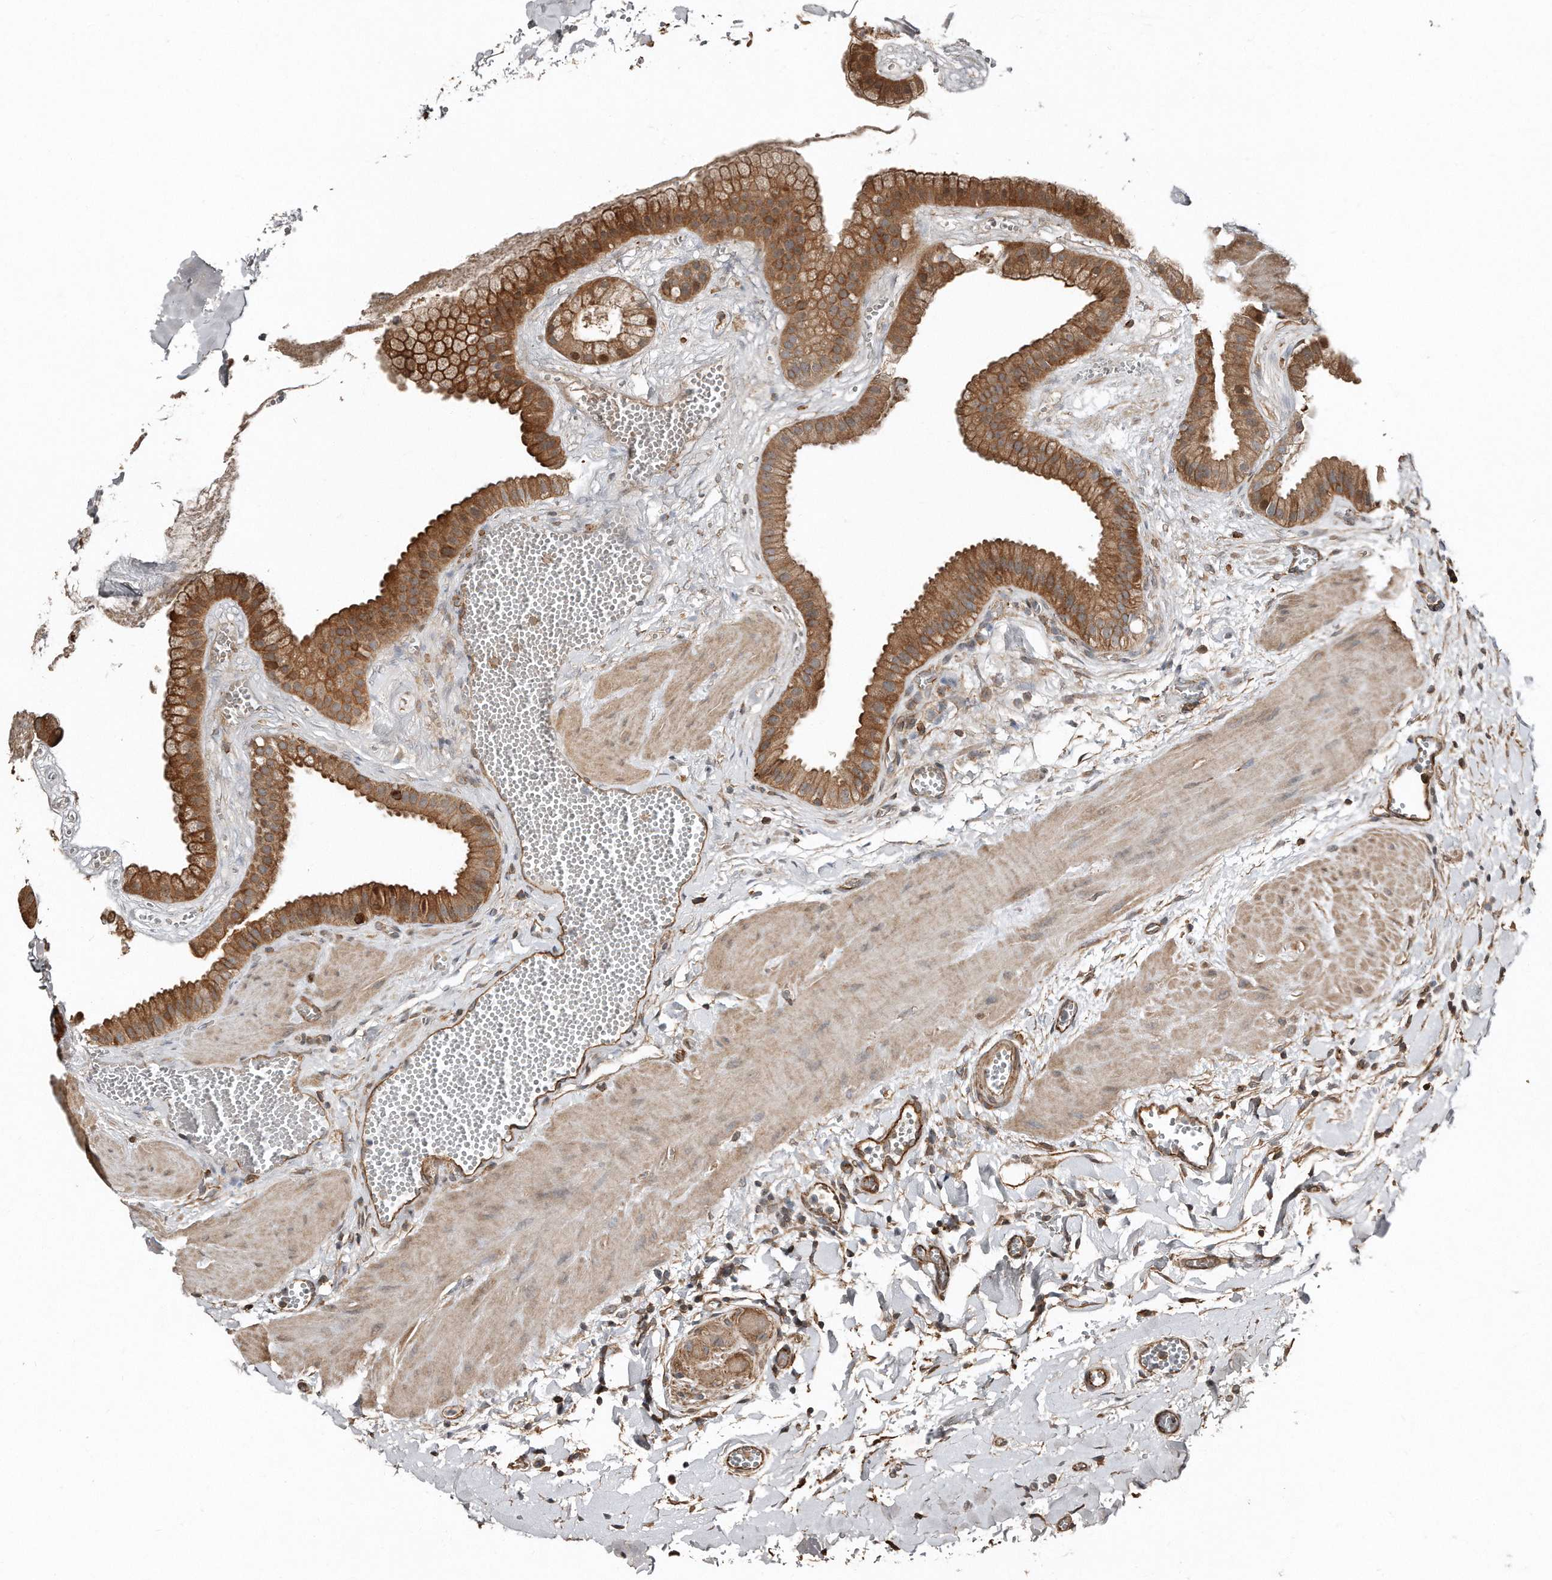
{"staining": {"intensity": "strong", "quantity": ">75%", "location": "cytoplasmic/membranous"}, "tissue": "gallbladder", "cell_type": "Glandular cells", "image_type": "normal", "snomed": [{"axis": "morphology", "description": "Normal tissue, NOS"}, {"axis": "topography", "description": "Gallbladder"}], "caption": "A brown stain labels strong cytoplasmic/membranous positivity of a protein in glandular cells of unremarkable human gallbladder. (DAB = brown stain, brightfield microscopy at high magnification).", "gene": "SNAP47", "patient": {"sex": "male", "age": 55}}